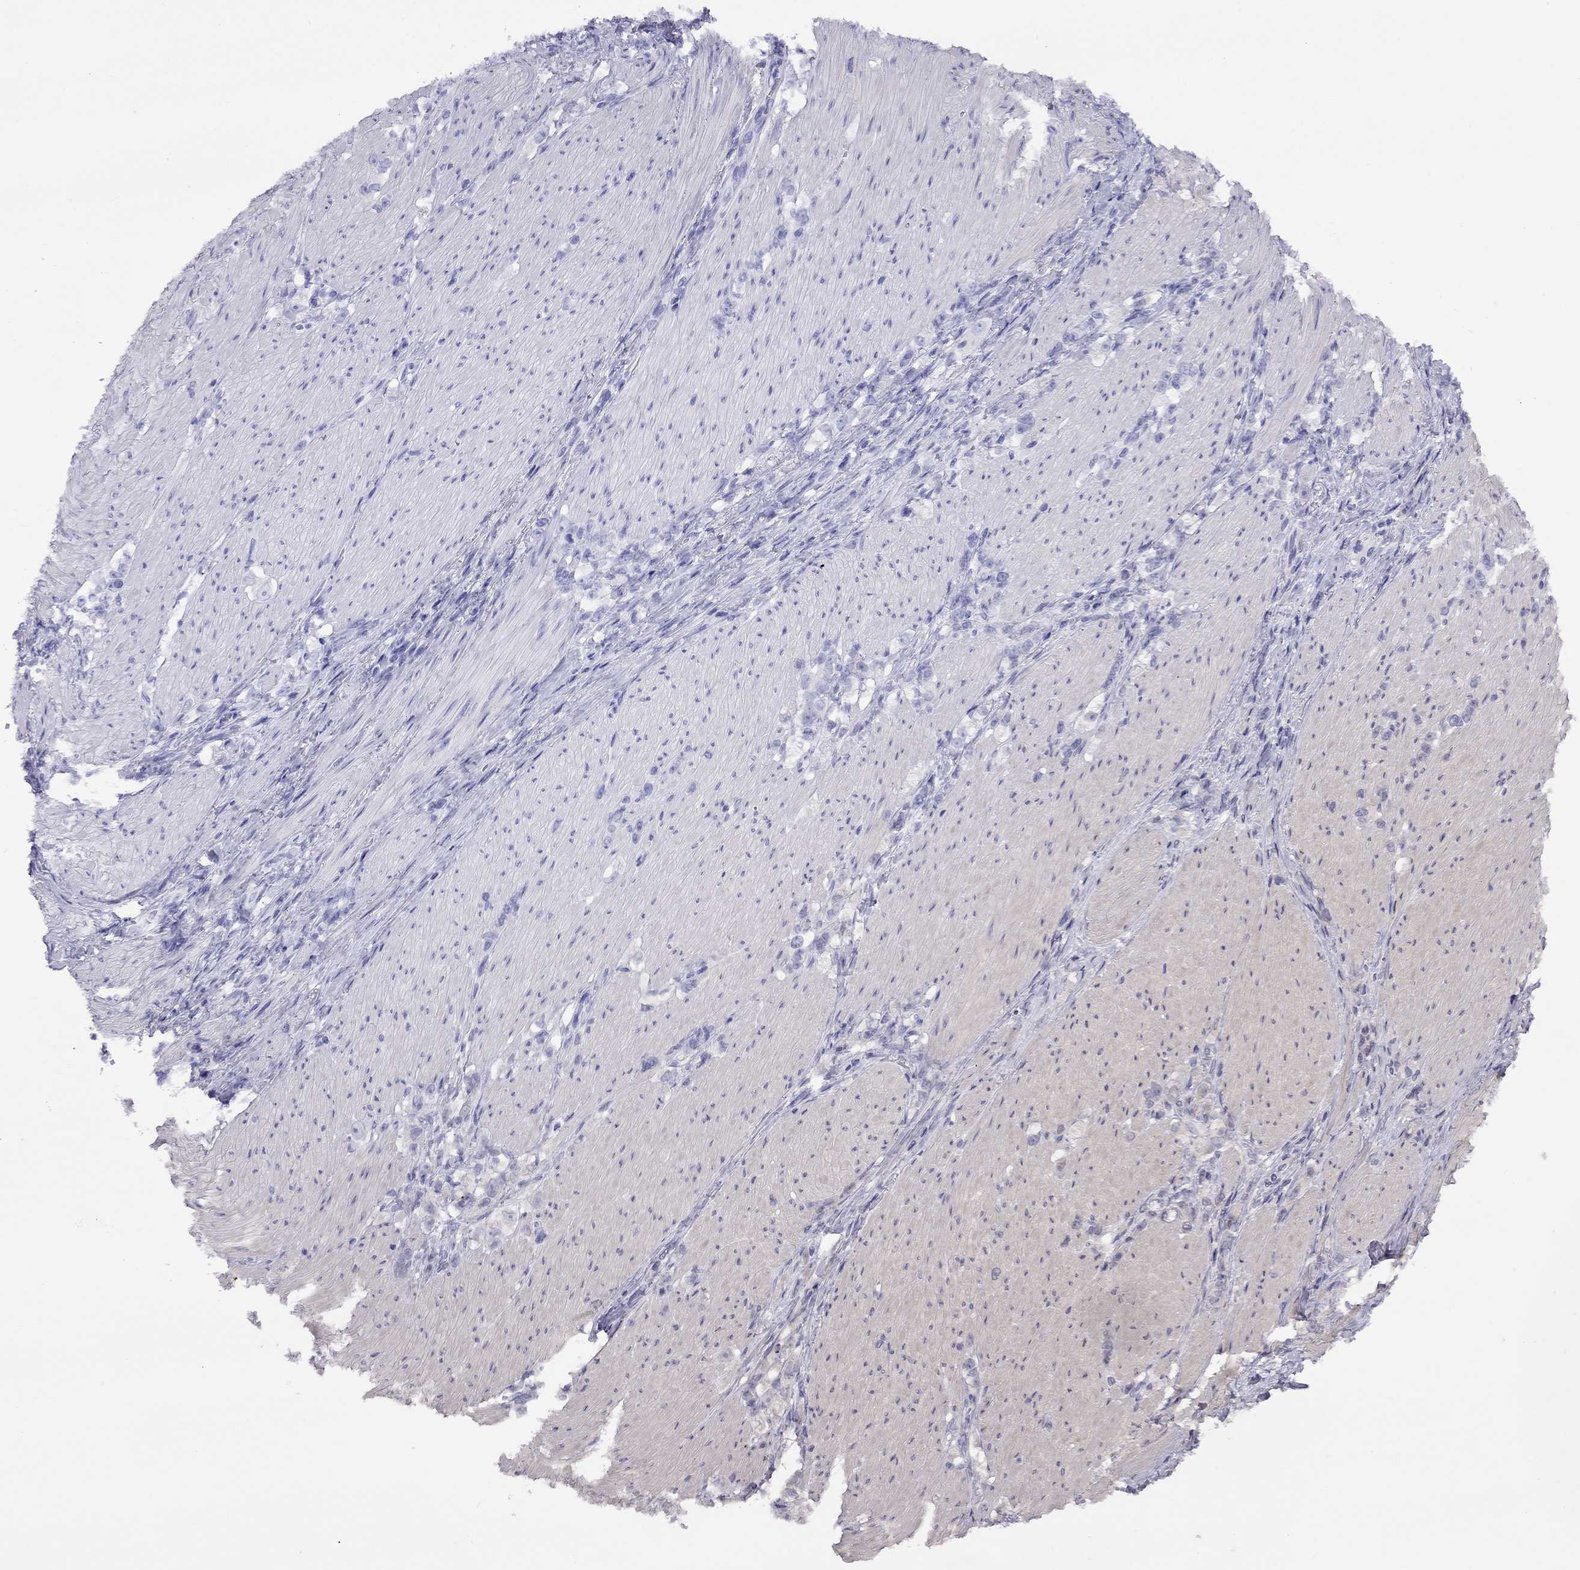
{"staining": {"intensity": "negative", "quantity": "none", "location": "none"}, "tissue": "stomach cancer", "cell_type": "Tumor cells", "image_type": "cancer", "snomed": [{"axis": "morphology", "description": "Adenocarcinoma, NOS"}, {"axis": "topography", "description": "Stomach, lower"}], "caption": "There is no significant staining in tumor cells of stomach adenocarcinoma.", "gene": "GNAT3", "patient": {"sex": "male", "age": 88}}